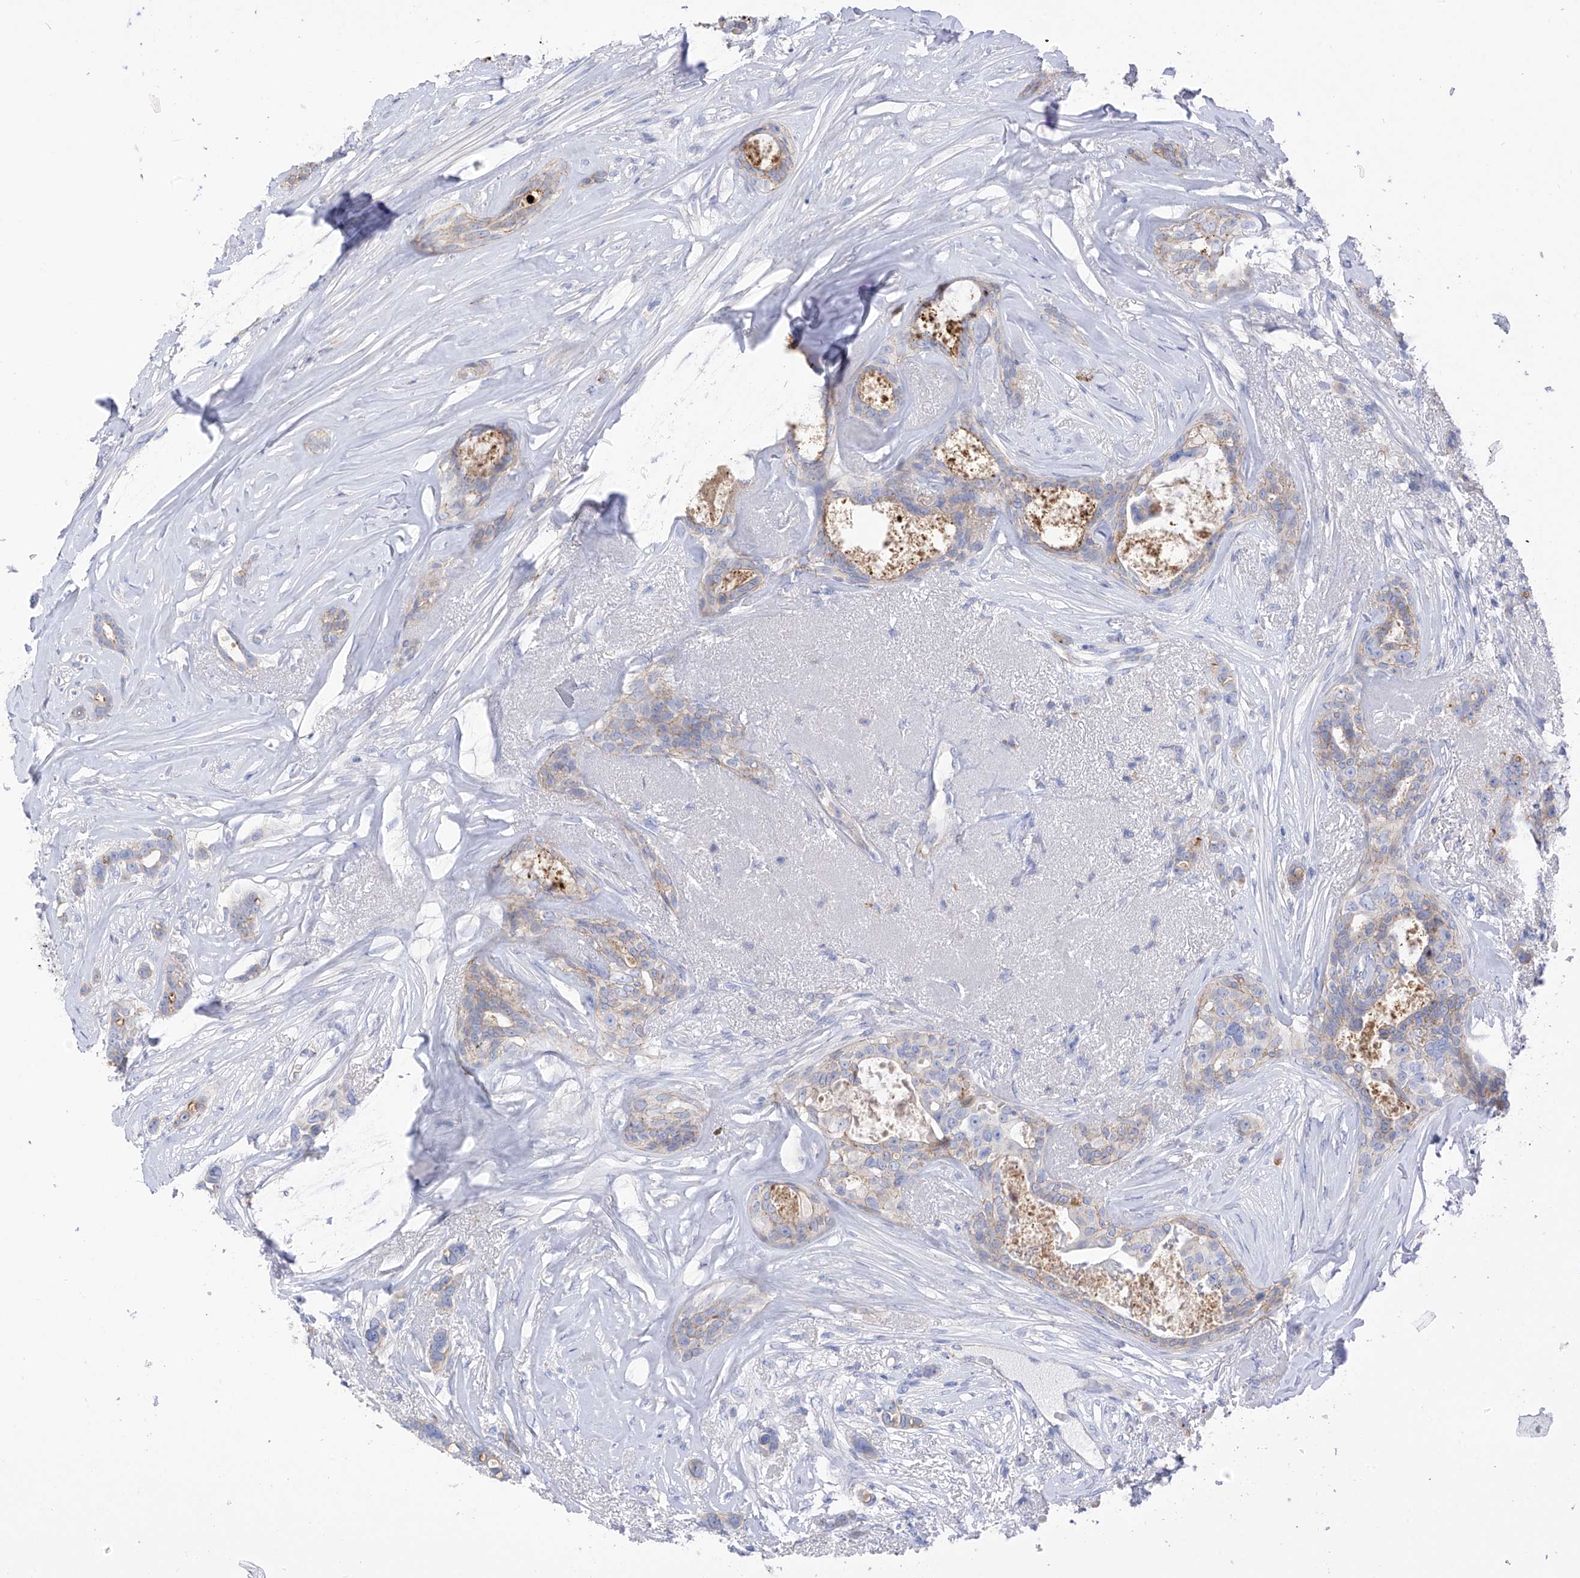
{"staining": {"intensity": "weak", "quantity": "<25%", "location": "cytoplasmic/membranous"}, "tissue": "breast cancer", "cell_type": "Tumor cells", "image_type": "cancer", "snomed": [{"axis": "morphology", "description": "Lobular carcinoma"}, {"axis": "topography", "description": "Breast"}], "caption": "IHC image of neoplastic tissue: breast cancer (lobular carcinoma) stained with DAB (3,3'-diaminobenzidine) displays no significant protein expression in tumor cells.", "gene": "ITGA9", "patient": {"sex": "female", "age": 51}}